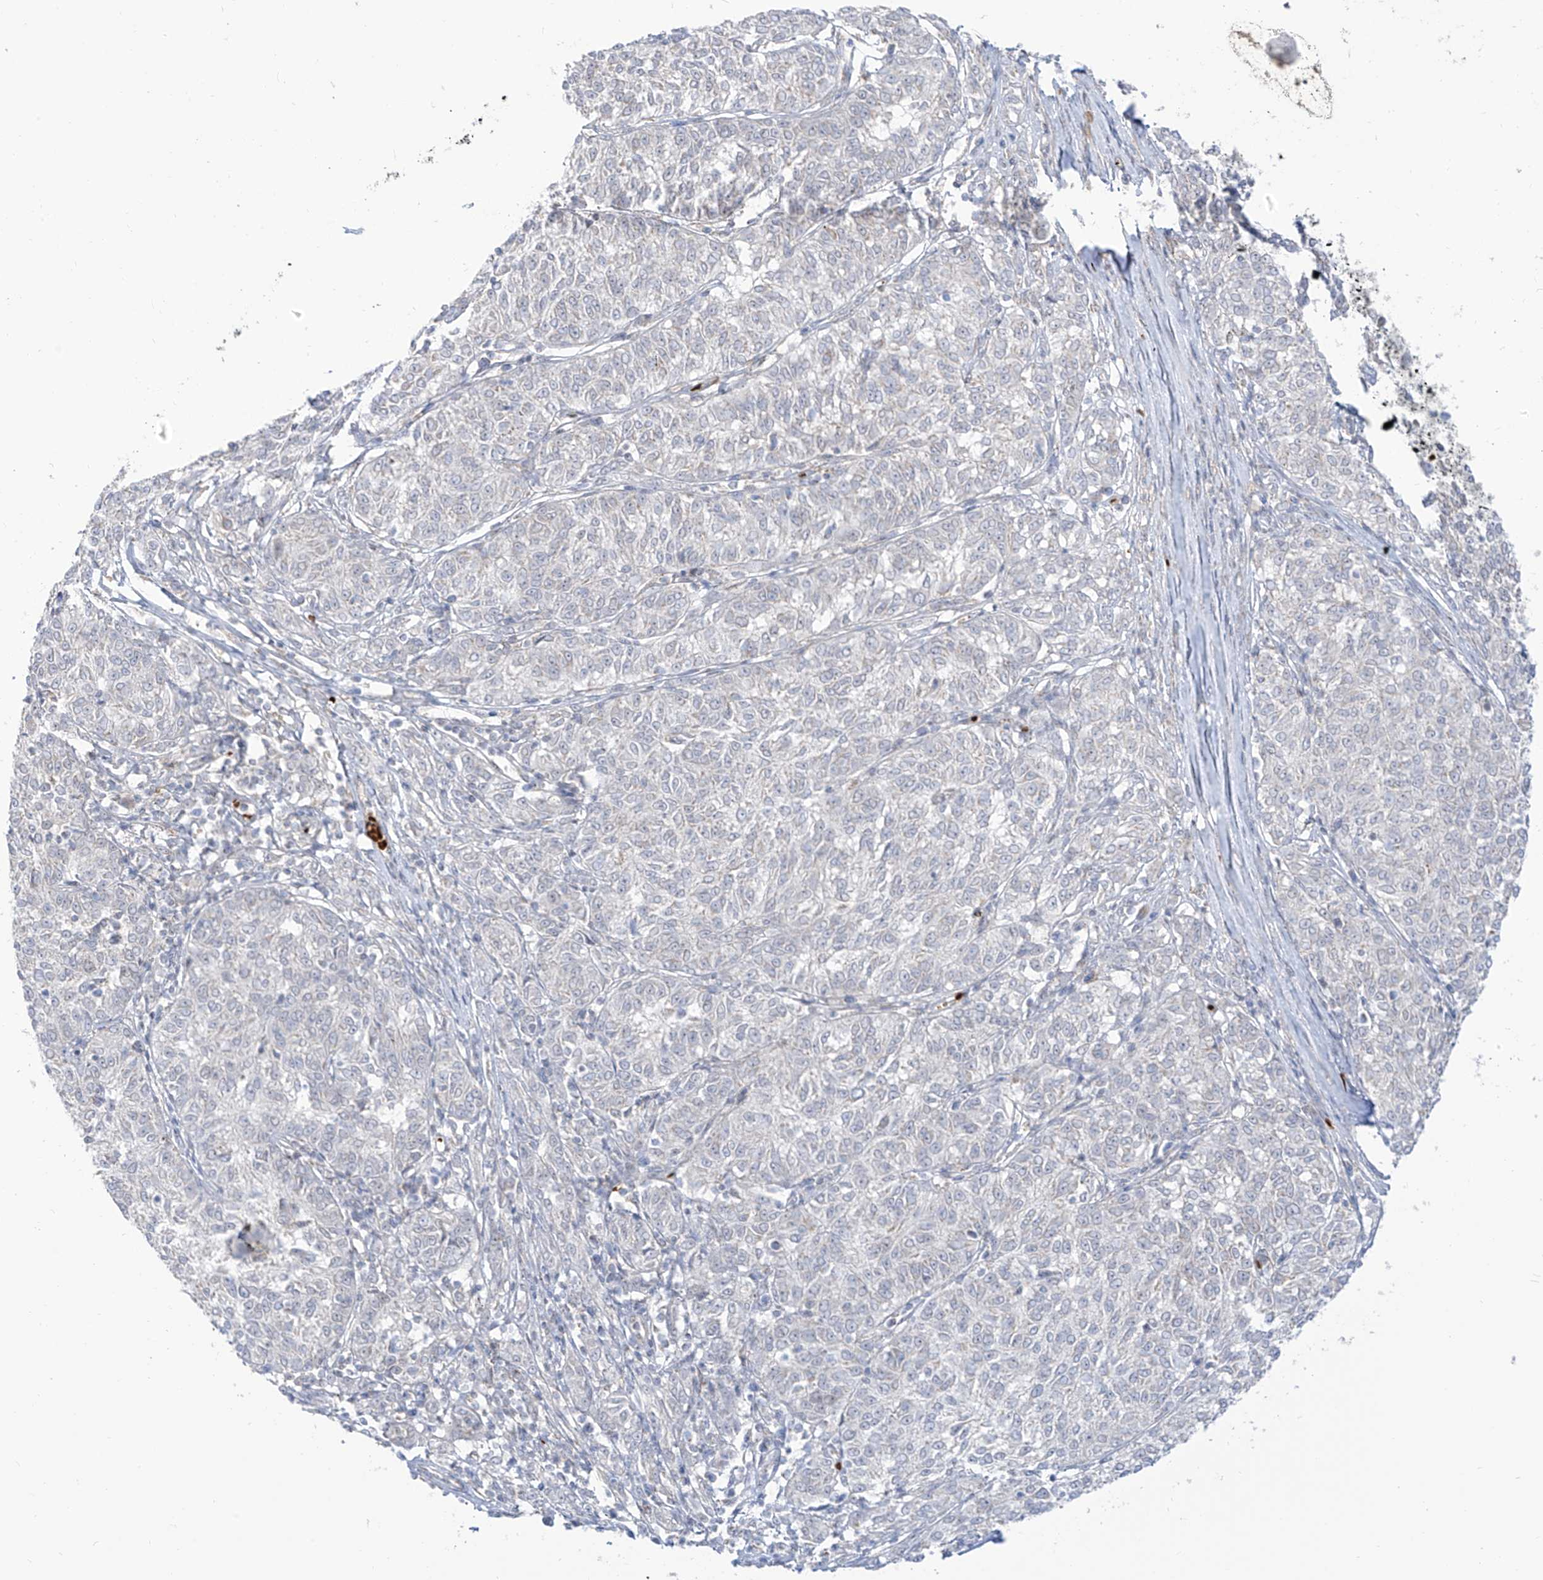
{"staining": {"intensity": "negative", "quantity": "none", "location": "none"}, "tissue": "melanoma", "cell_type": "Tumor cells", "image_type": "cancer", "snomed": [{"axis": "morphology", "description": "Malignant melanoma, NOS"}, {"axis": "topography", "description": "Skin"}], "caption": "Immunohistochemical staining of malignant melanoma demonstrates no significant expression in tumor cells.", "gene": "ARHGEF40", "patient": {"sex": "female", "age": 72}}